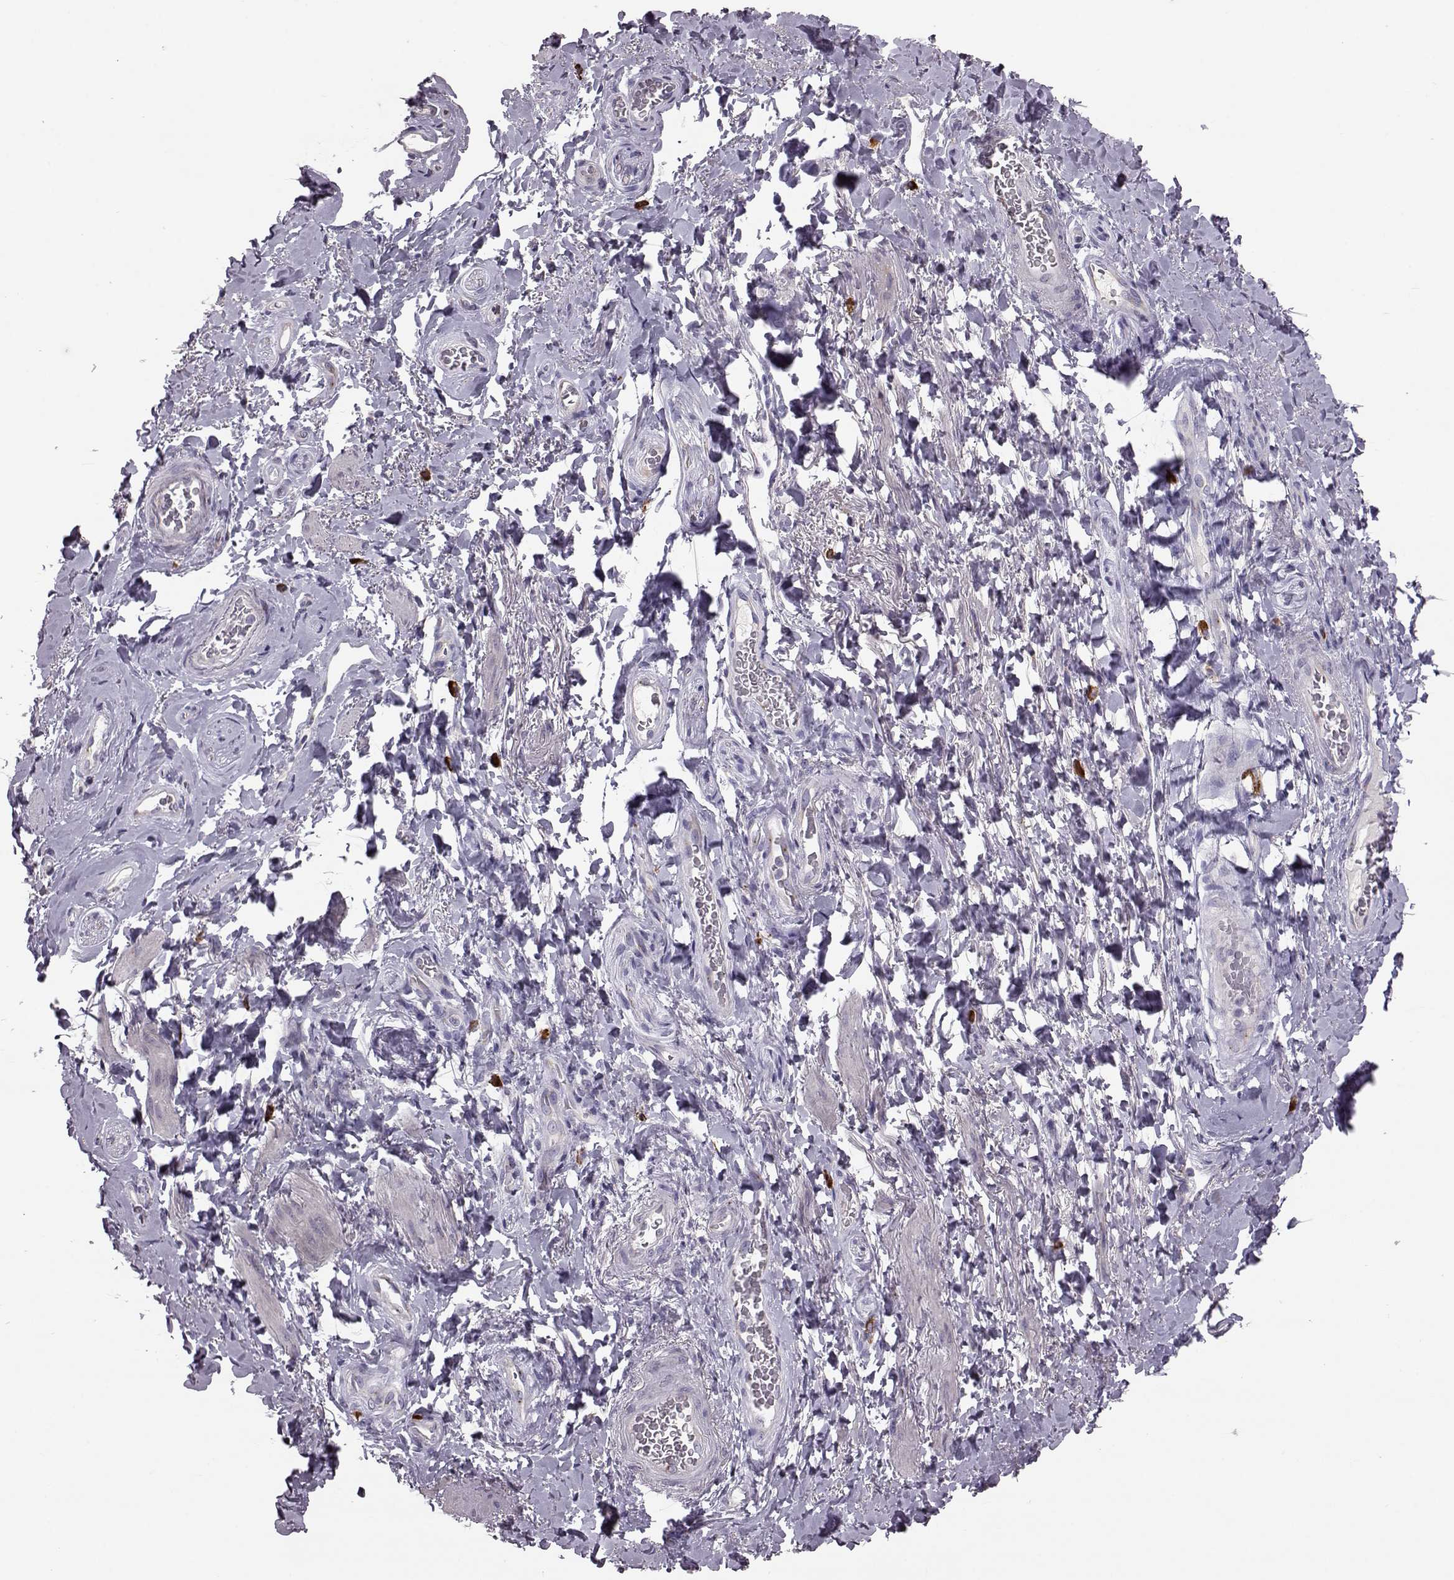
{"staining": {"intensity": "negative", "quantity": "none", "location": "none"}, "tissue": "adipose tissue", "cell_type": "Adipocytes", "image_type": "normal", "snomed": [{"axis": "morphology", "description": "Normal tissue, NOS"}, {"axis": "topography", "description": "Anal"}, {"axis": "topography", "description": "Peripheral nerve tissue"}], "caption": "This histopathology image is of benign adipose tissue stained with immunohistochemistry to label a protein in brown with the nuclei are counter-stained blue. There is no staining in adipocytes.", "gene": "ADGRG5", "patient": {"sex": "male", "age": 53}}